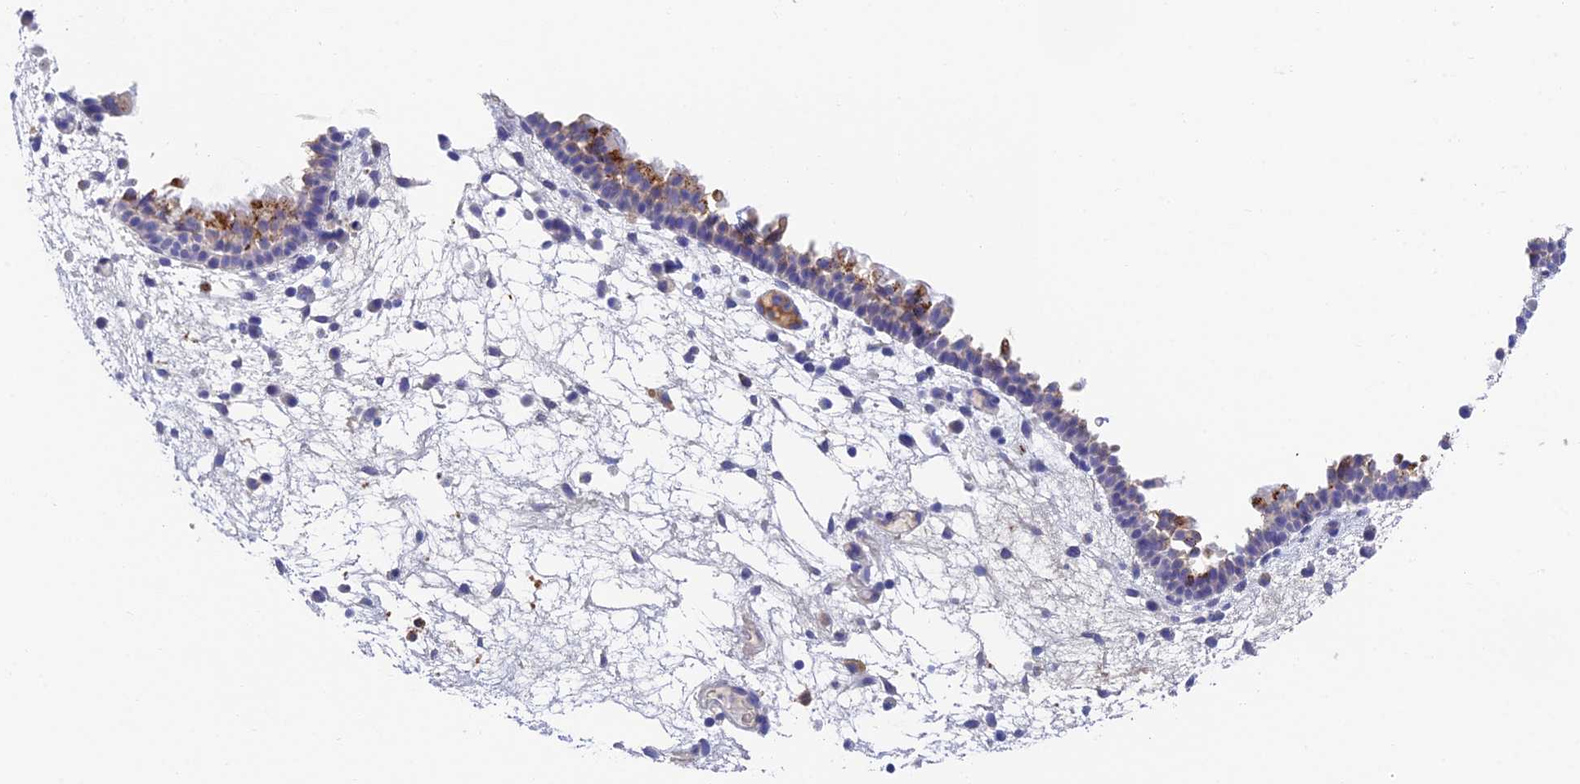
{"staining": {"intensity": "moderate", "quantity": "<25%", "location": "cytoplasmic/membranous"}, "tissue": "nasopharynx", "cell_type": "Respiratory epithelial cells", "image_type": "normal", "snomed": [{"axis": "morphology", "description": "Normal tissue, NOS"}, {"axis": "morphology", "description": "Inflammation, NOS"}, {"axis": "morphology", "description": "Malignant melanoma, Metastatic site"}, {"axis": "topography", "description": "Nasopharynx"}], "caption": "IHC (DAB (3,3'-diaminobenzidine)) staining of benign nasopharynx exhibits moderate cytoplasmic/membranous protein staining in approximately <25% of respiratory epithelial cells. (DAB (3,3'-diaminobenzidine) IHC, brown staining for protein, blue staining for nuclei).", "gene": "ADAMTS13", "patient": {"sex": "male", "age": 70}}